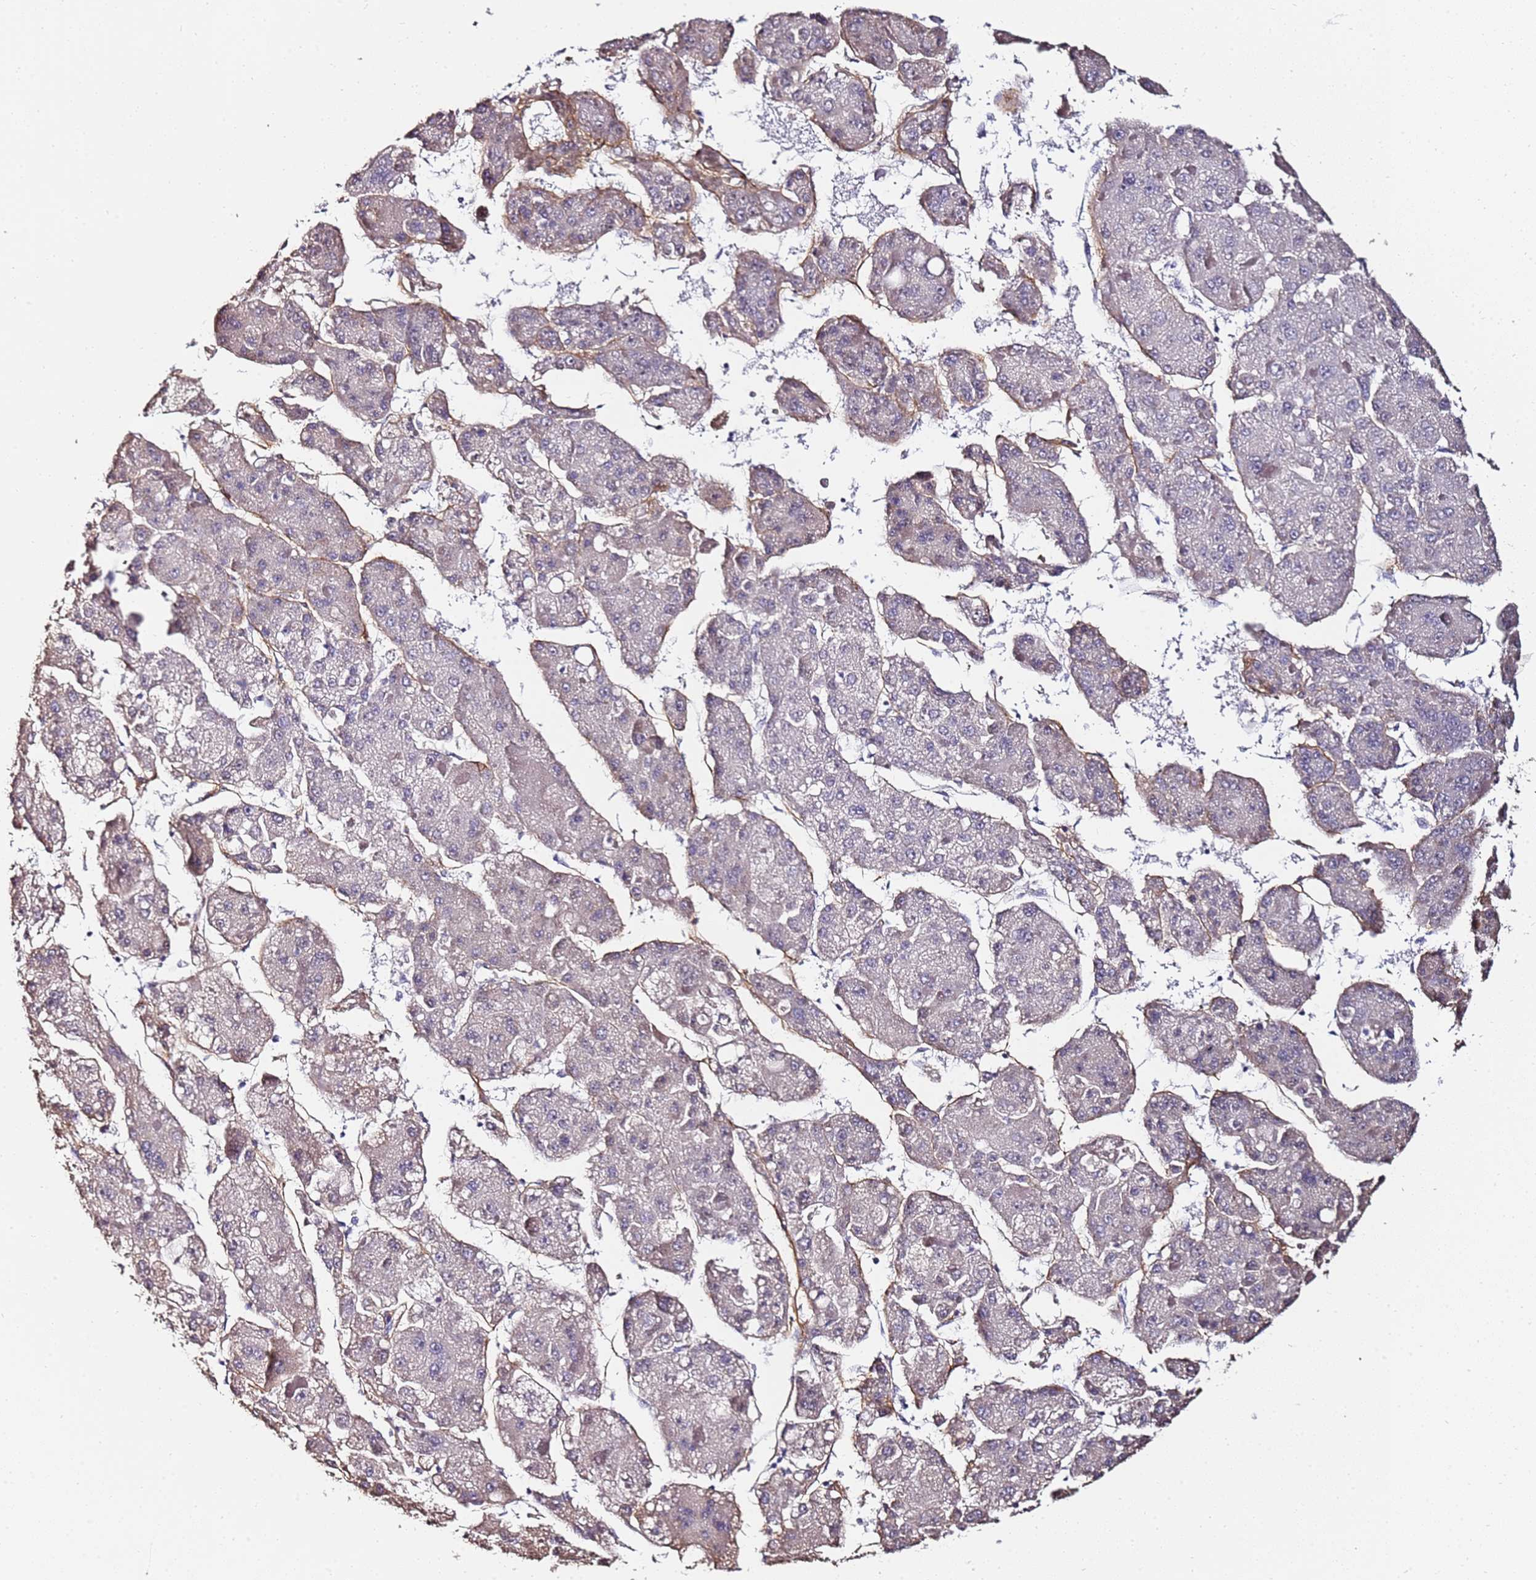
{"staining": {"intensity": "negative", "quantity": "none", "location": "none"}, "tissue": "liver cancer", "cell_type": "Tumor cells", "image_type": "cancer", "snomed": [{"axis": "morphology", "description": "Carcinoma, Hepatocellular, NOS"}, {"axis": "topography", "description": "Liver"}], "caption": "Immunohistochemical staining of human liver cancer (hepatocellular carcinoma) exhibits no significant staining in tumor cells.", "gene": "C3orf80", "patient": {"sex": "female", "age": 73}}